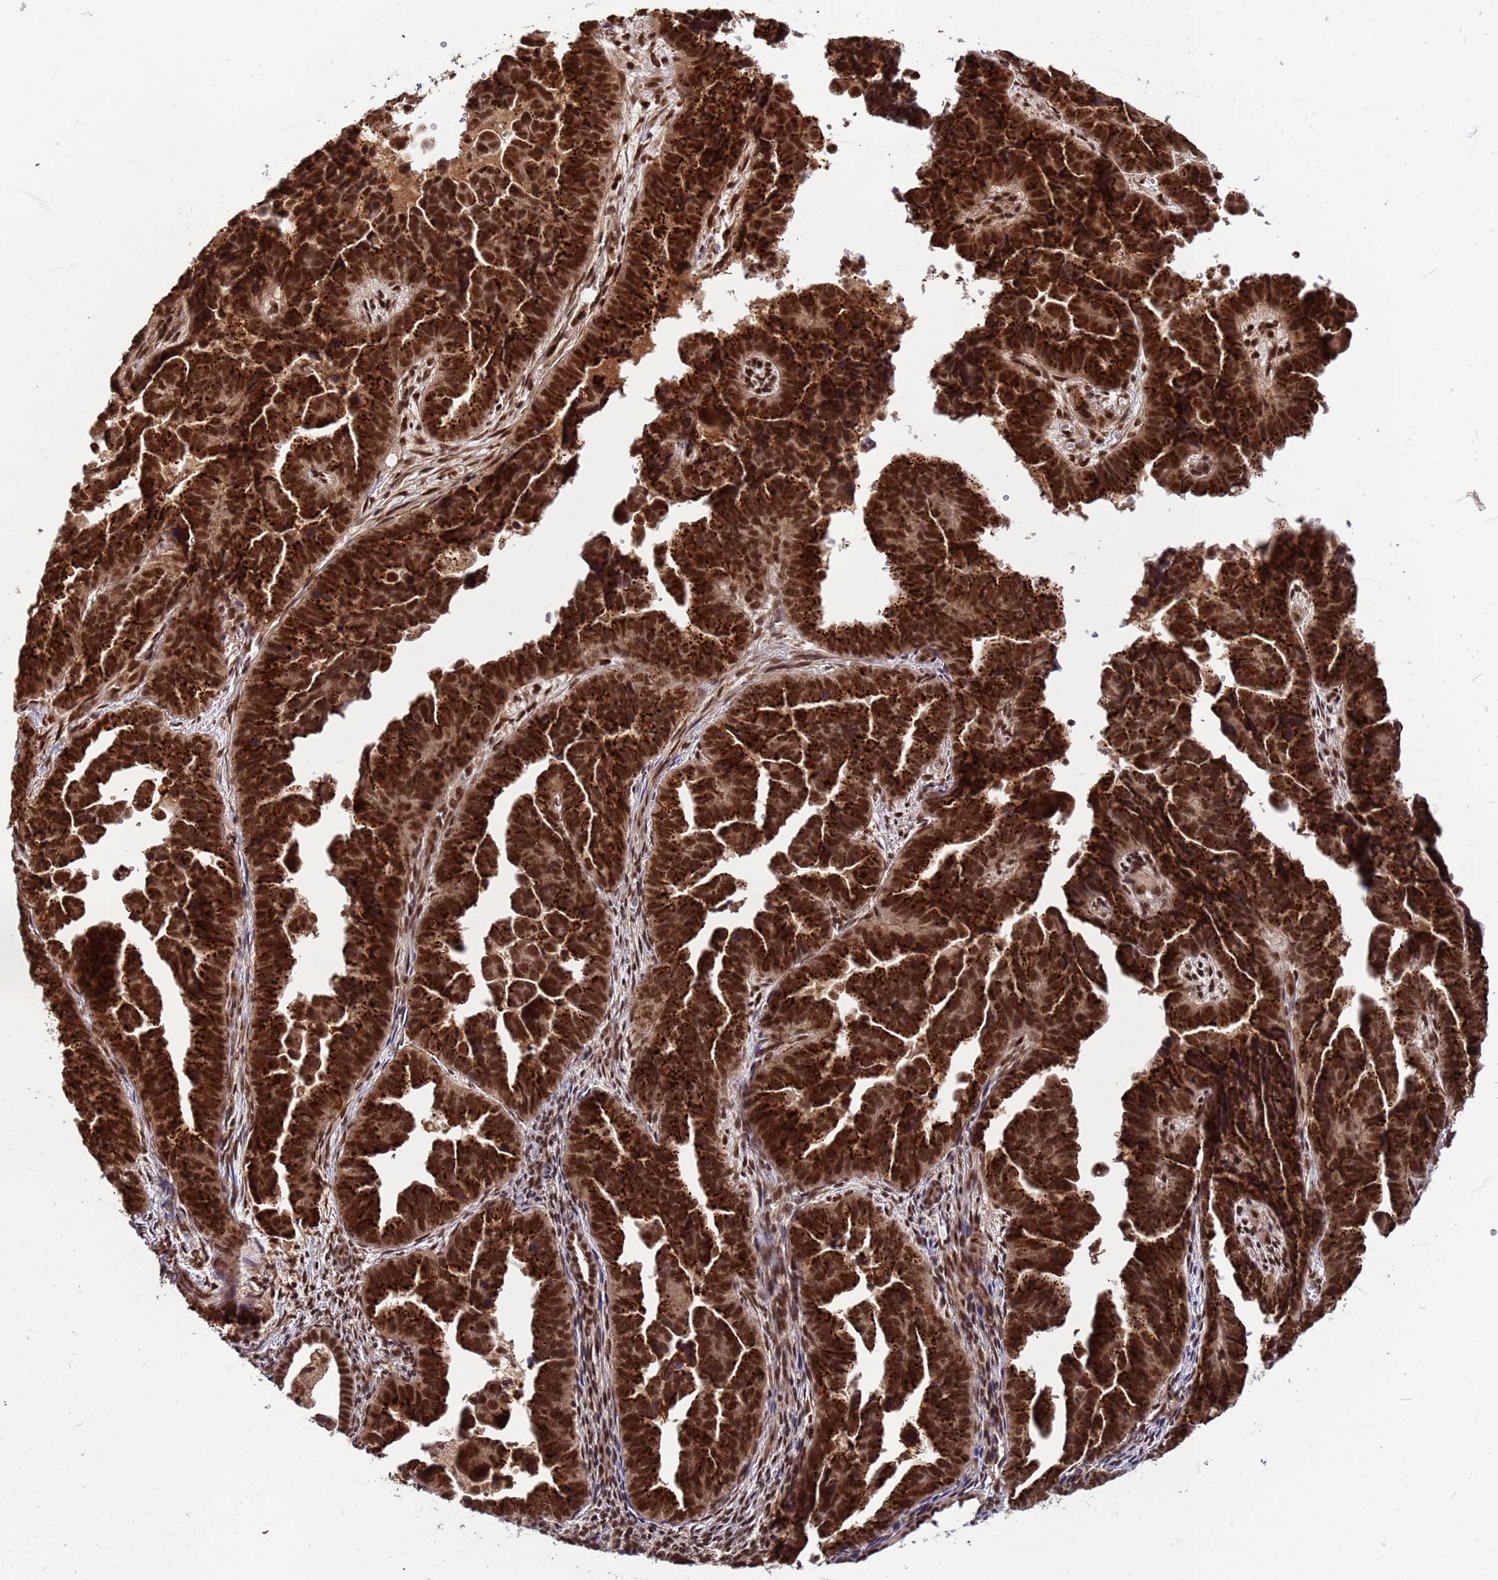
{"staining": {"intensity": "strong", "quantity": ">75%", "location": "cytoplasmic/membranous,nuclear"}, "tissue": "endometrial cancer", "cell_type": "Tumor cells", "image_type": "cancer", "snomed": [{"axis": "morphology", "description": "Adenocarcinoma, NOS"}, {"axis": "topography", "description": "Endometrium"}], "caption": "Immunohistochemical staining of endometrial cancer shows high levels of strong cytoplasmic/membranous and nuclear positivity in about >75% of tumor cells.", "gene": "NCBP2", "patient": {"sex": "female", "age": 75}}